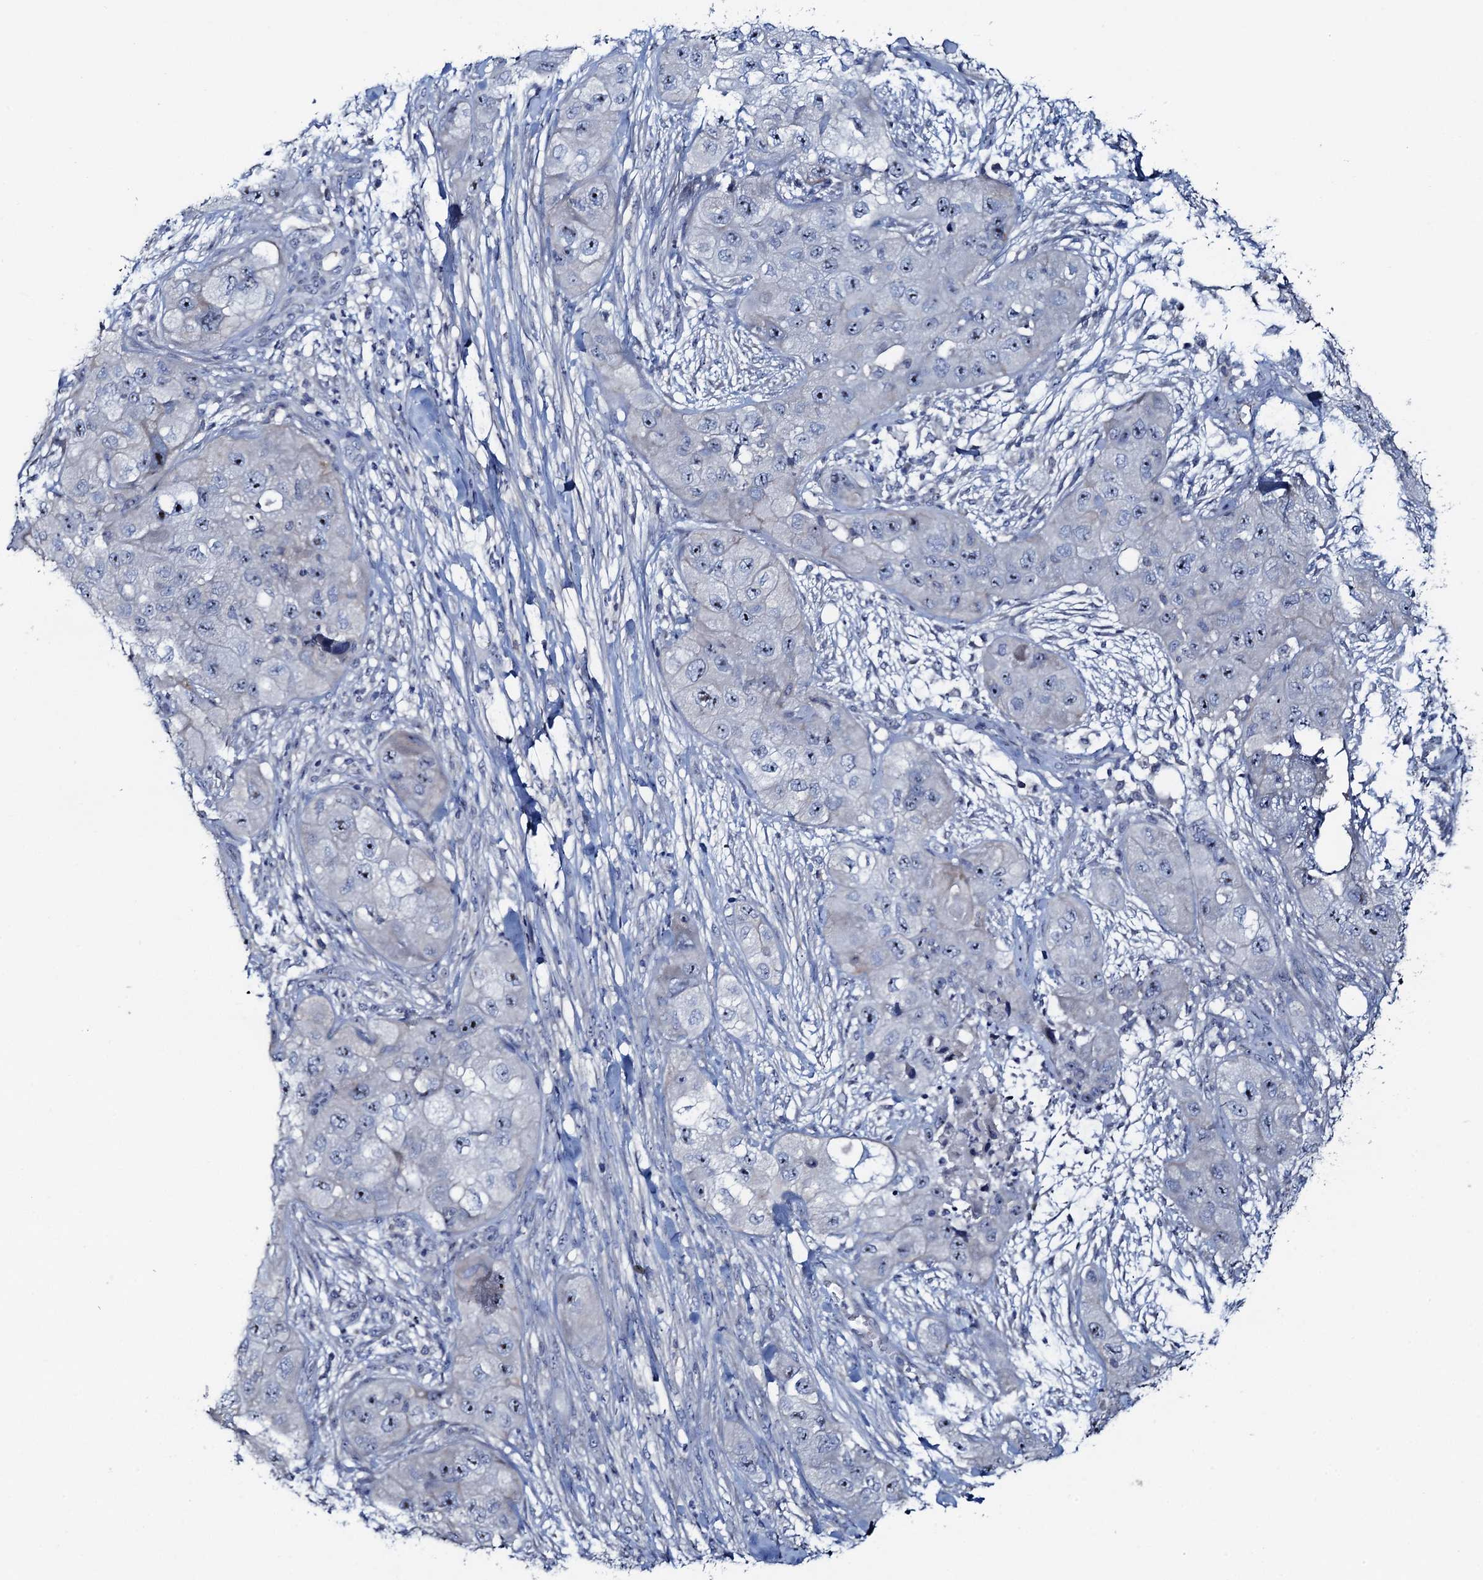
{"staining": {"intensity": "negative", "quantity": "none", "location": "none"}, "tissue": "skin cancer", "cell_type": "Tumor cells", "image_type": "cancer", "snomed": [{"axis": "morphology", "description": "Squamous cell carcinoma, NOS"}, {"axis": "topography", "description": "Skin"}, {"axis": "topography", "description": "Subcutis"}], "caption": "Squamous cell carcinoma (skin) was stained to show a protein in brown. There is no significant staining in tumor cells.", "gene": "PLLP", "patient": {"sex": "male", "age": 73}}